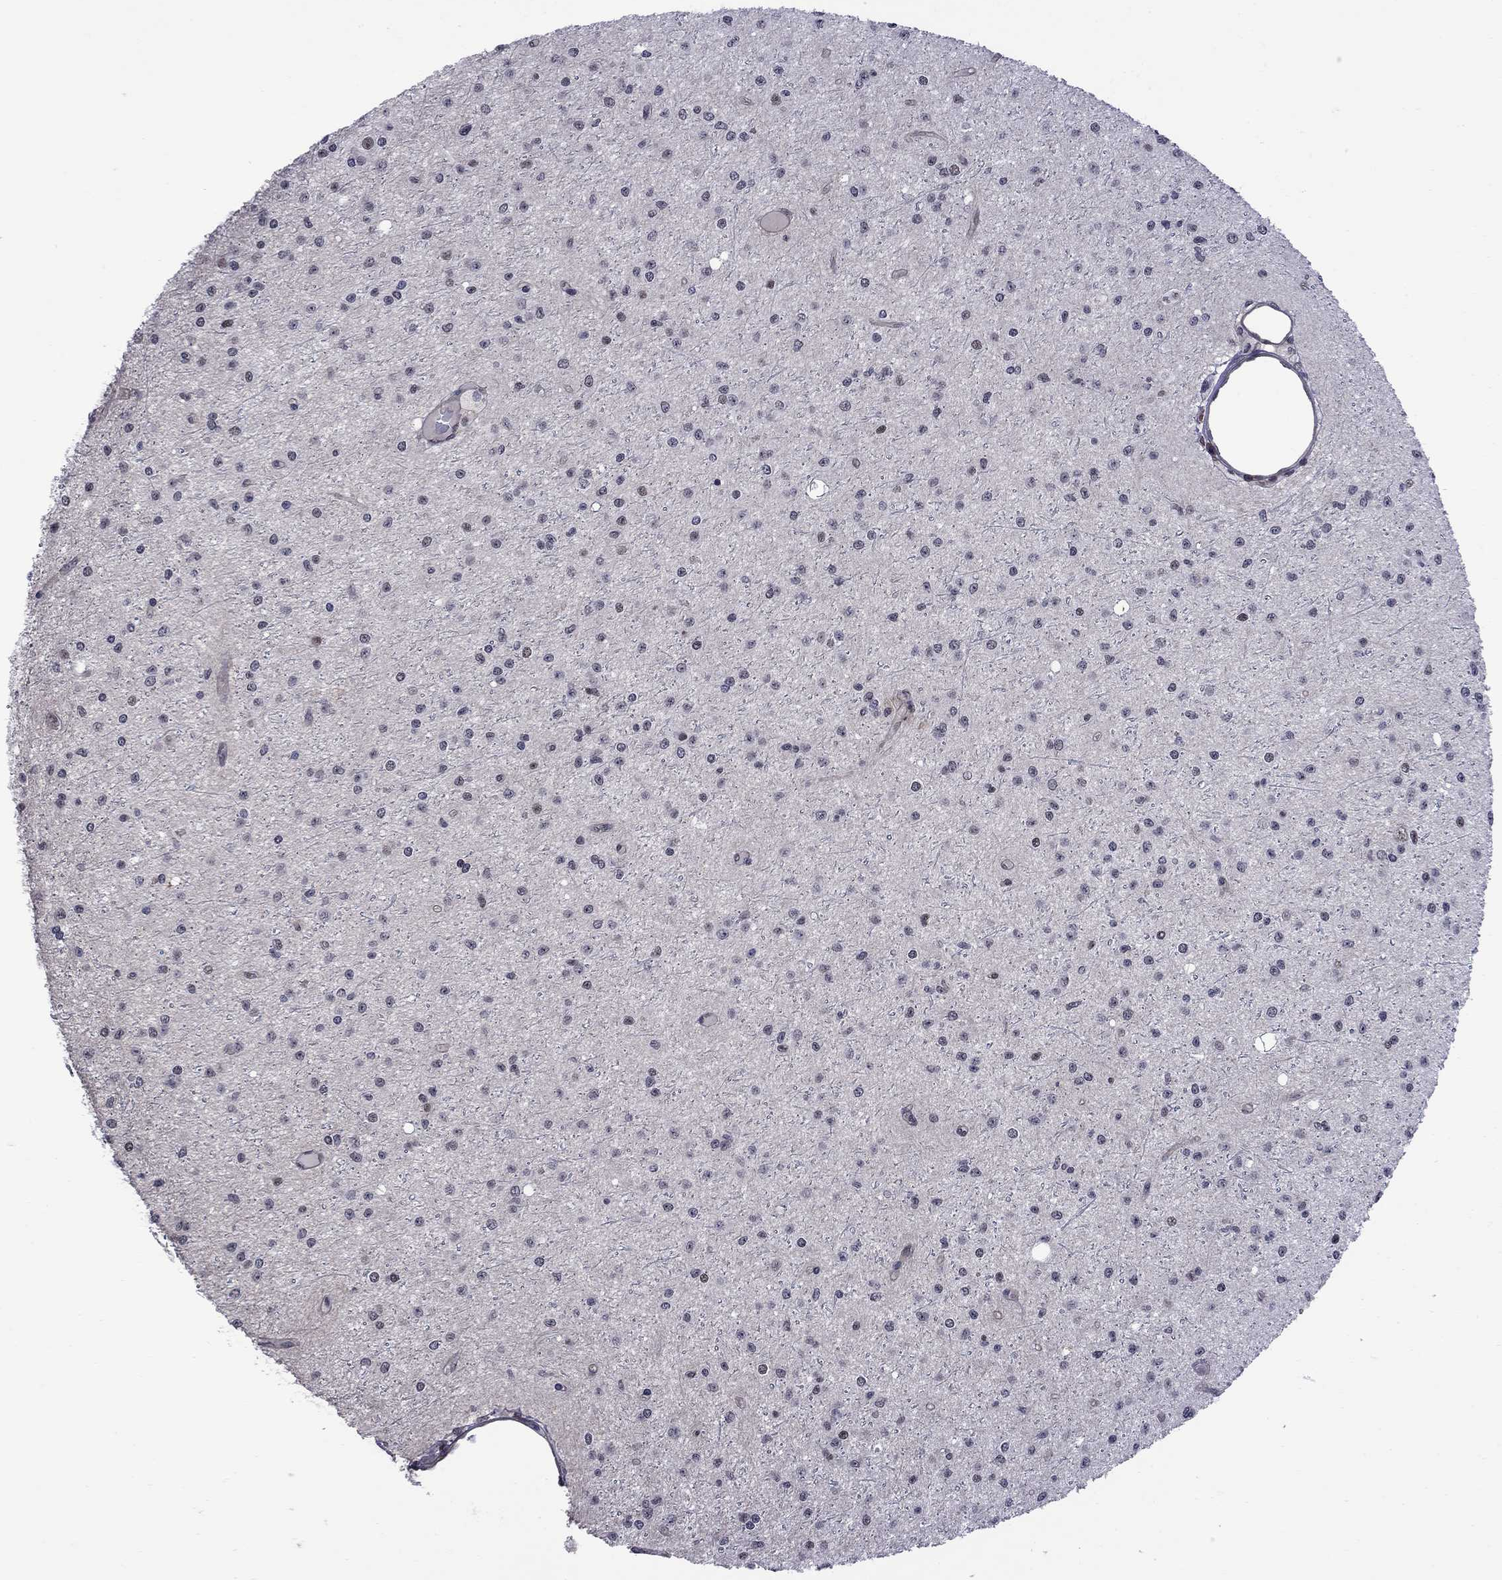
{"staining": {"intensity": "negative", "quantity": "none", "location": "none"}, "tissue": "glioma", "cell_type": "Tumor cells", "image_type": "cancer", "snomed": [{"axis": "morphology", "description": "Glioma, malignant, Low grade"}, {"axis": "topography", "description": "Brain"}], "caption": "Immunohistochemistry image of human malignant low-grade glioma stained for a protein (brown), which shows no positivity in tumor cells.", "gene": "BRF1", "patient": {"sex": "male", "age": 27}}